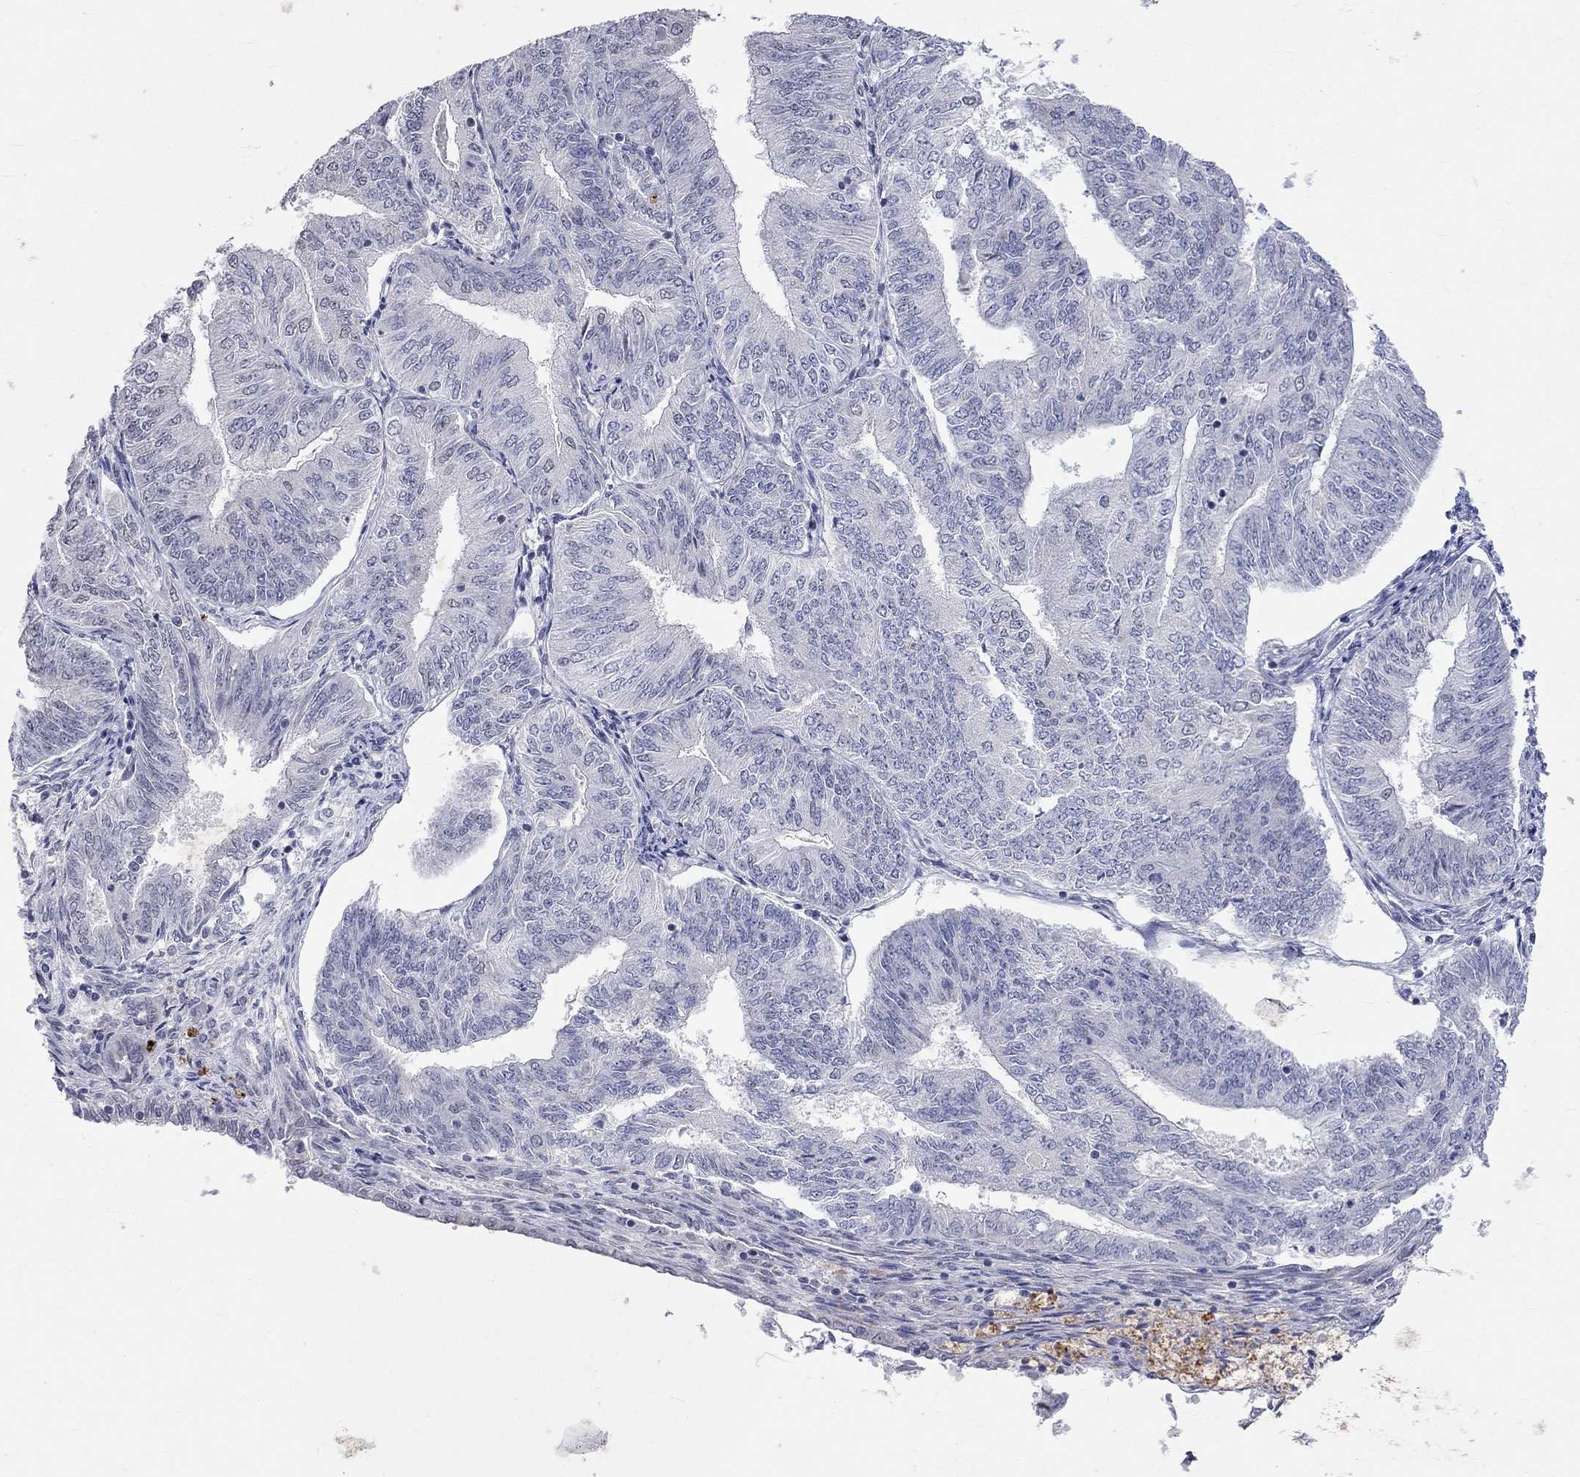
{"staining": {"intensity": "negative", "quantity": "none", "location": "none"}, "tissue": "endometrial cancer", "cell_type": "Tumor cells", "image_type": "cancer", "snomed": [{"axis": "morphology", "description": "Adenocarcinoma, NOS"}, {"axis": "topography", "description": "Endometrium"}], "caption": "DAB immunohistochemical staining of endometrial cancer displays no significant positivity in tumor cells.", "gene": "TMEM143", "patient": {"sex": "female", "age": 58}}